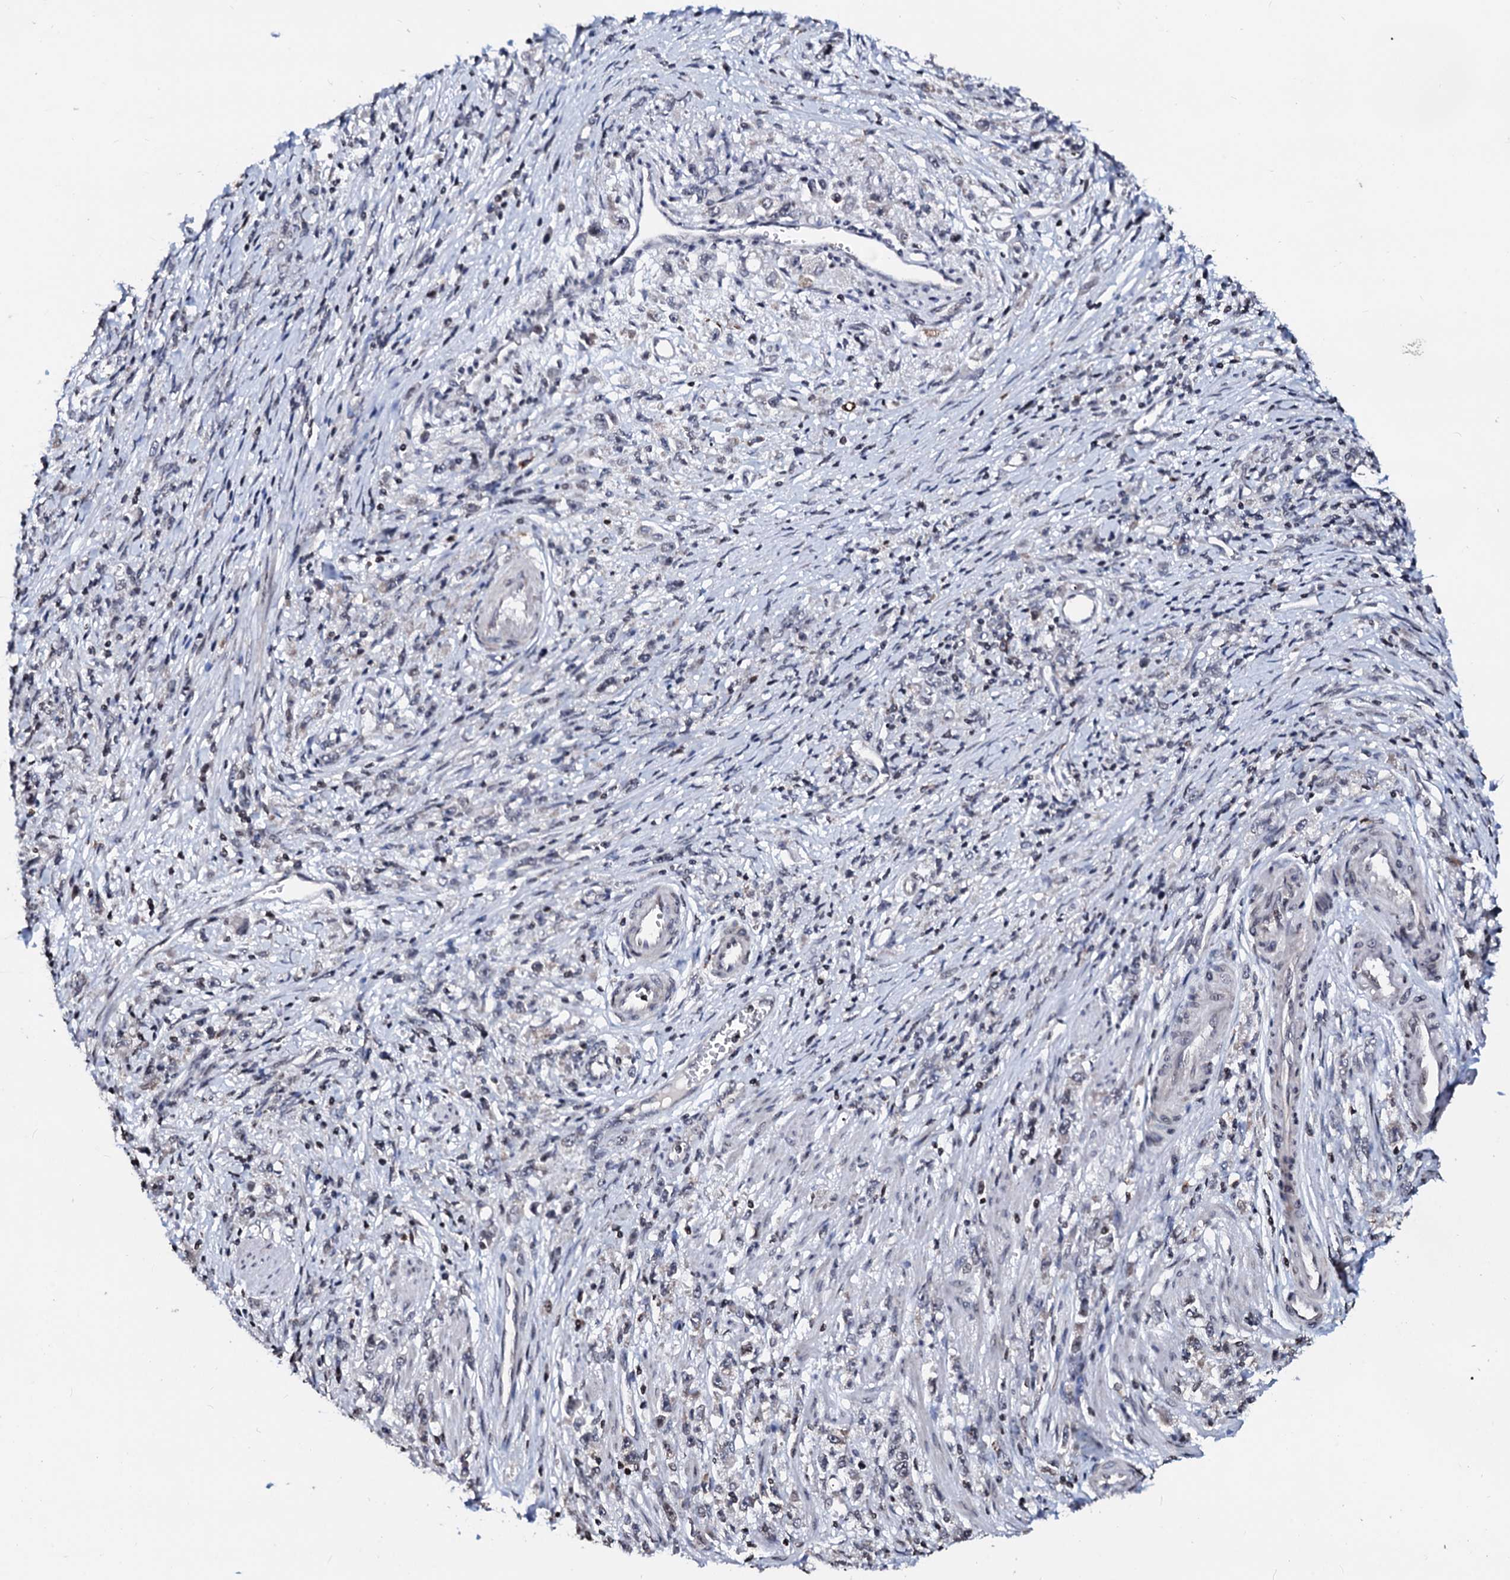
{"staining": {"intensity": "negative", "quantity": "none", "location": "none"}, "tissue": "stomach cancer", "cell_type": "Tumor cells", "image_type": "cancer", "snomed": [{"axis": "morphology", "description": "Adenocarcinoma, NOS"}, {"axis": "topography", "description": "Stomach"}], "caption": "Human adenocarcinoma (stomach) stained for a protein using IHC shows no positivity in tumor cells.", "gene": "LSM11", "patient": {"sex": "female", "age": 59}}